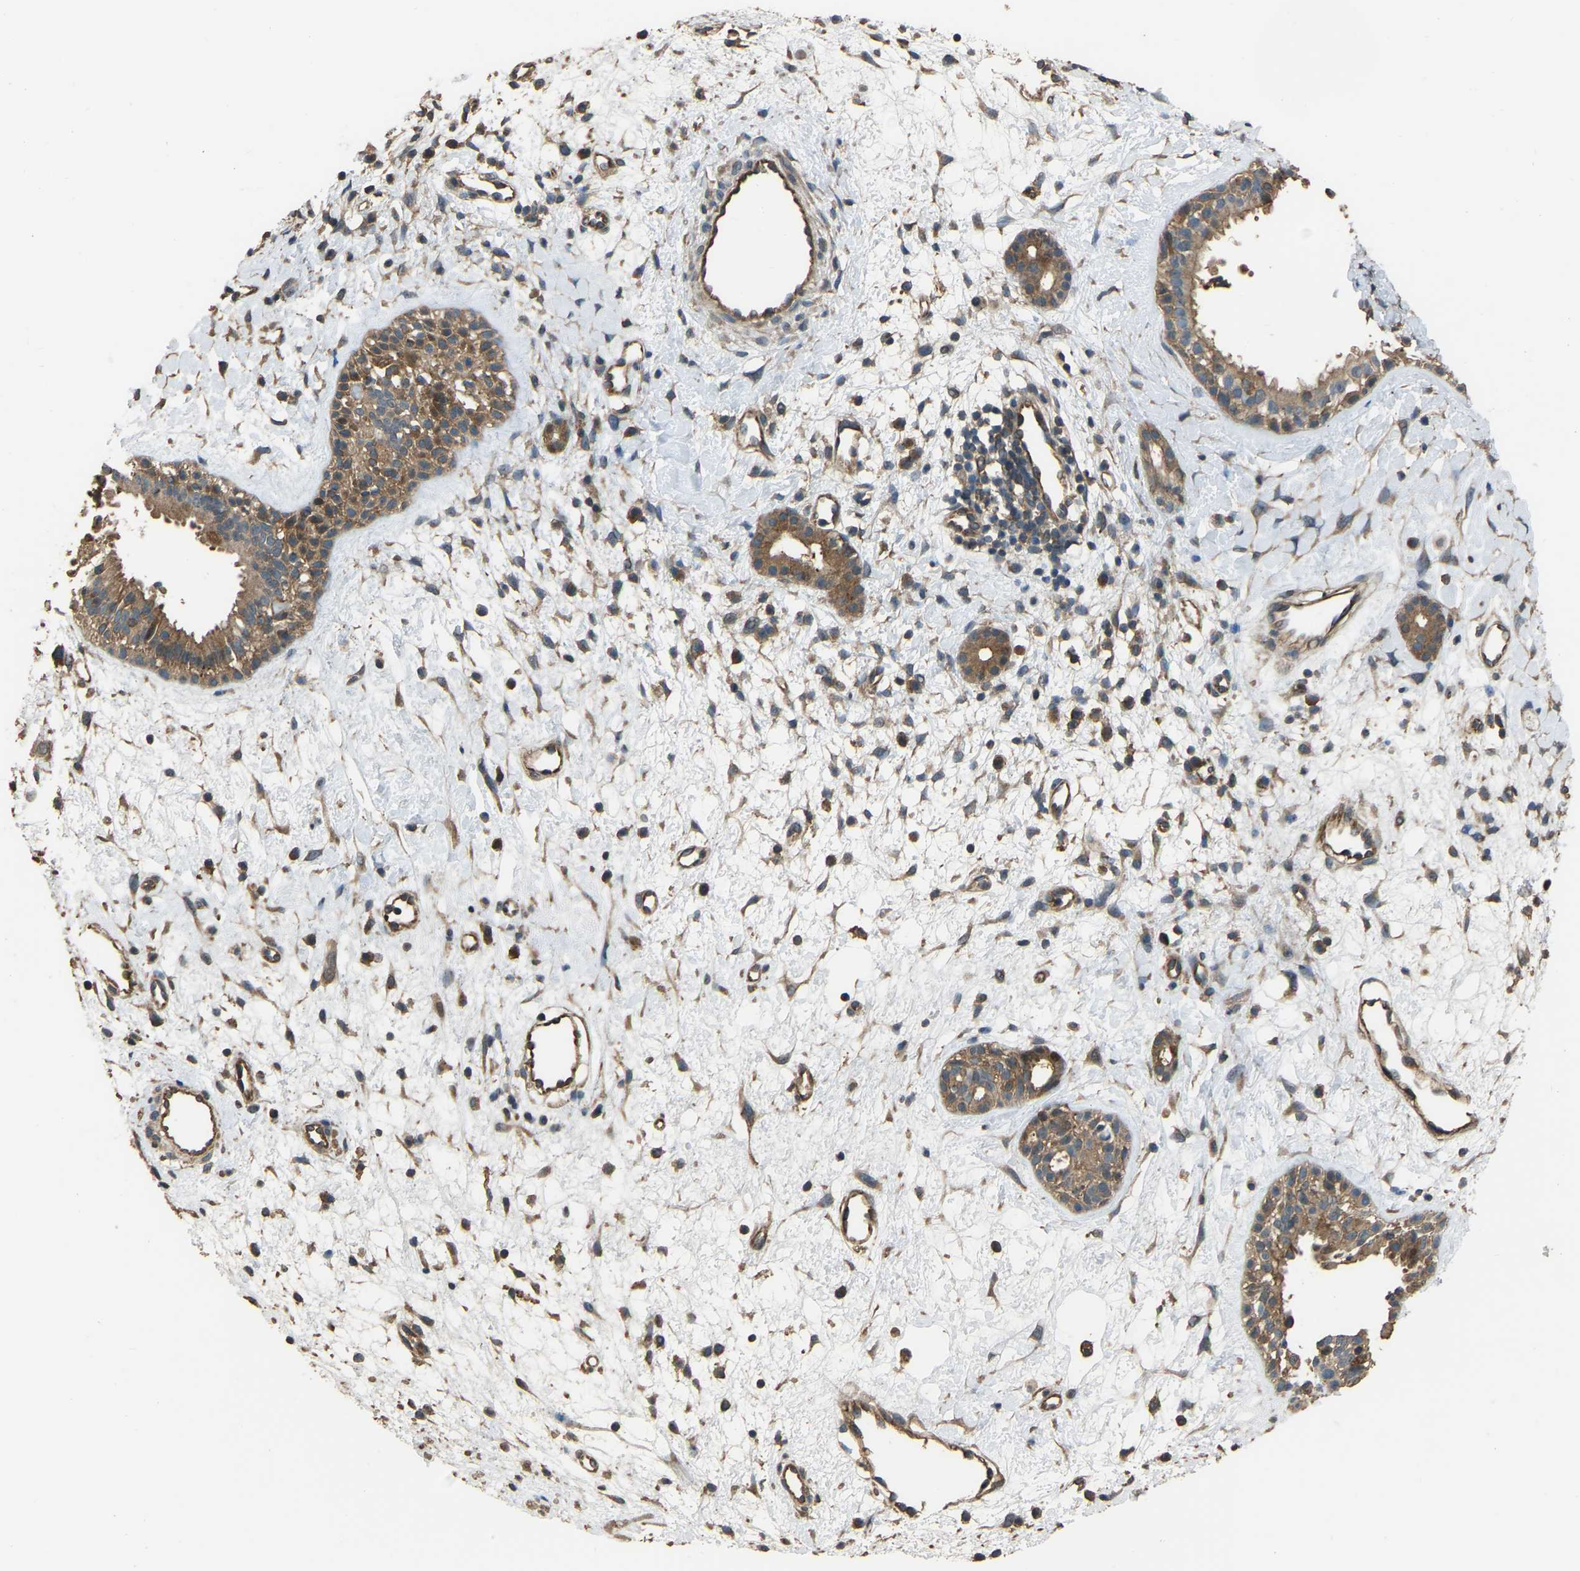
{"staining": {"intensity": "moderate", "quantity": ">75%", "location": "cytoplasmic/membranous"}, "tissue": "nasopharynx", "cell_type": "Respiratory epithelial cells", "image_type": "normal", "snomed": [{"axis": "morphology", "description": "Normal tissue, NOS"}, {"axis": "topography", "description": "Nasopharynx"}], "caption": "Immunohistochemical staining of benign human nasopharynx reveals medium levels of moderate cytoplasmic/membranous positivity in approximately >75% of respiratory epithelial cells. Nuclei are stained in blue.", "gene": "SLC4A2", "patient": {"sex": "male", "age": 22}}